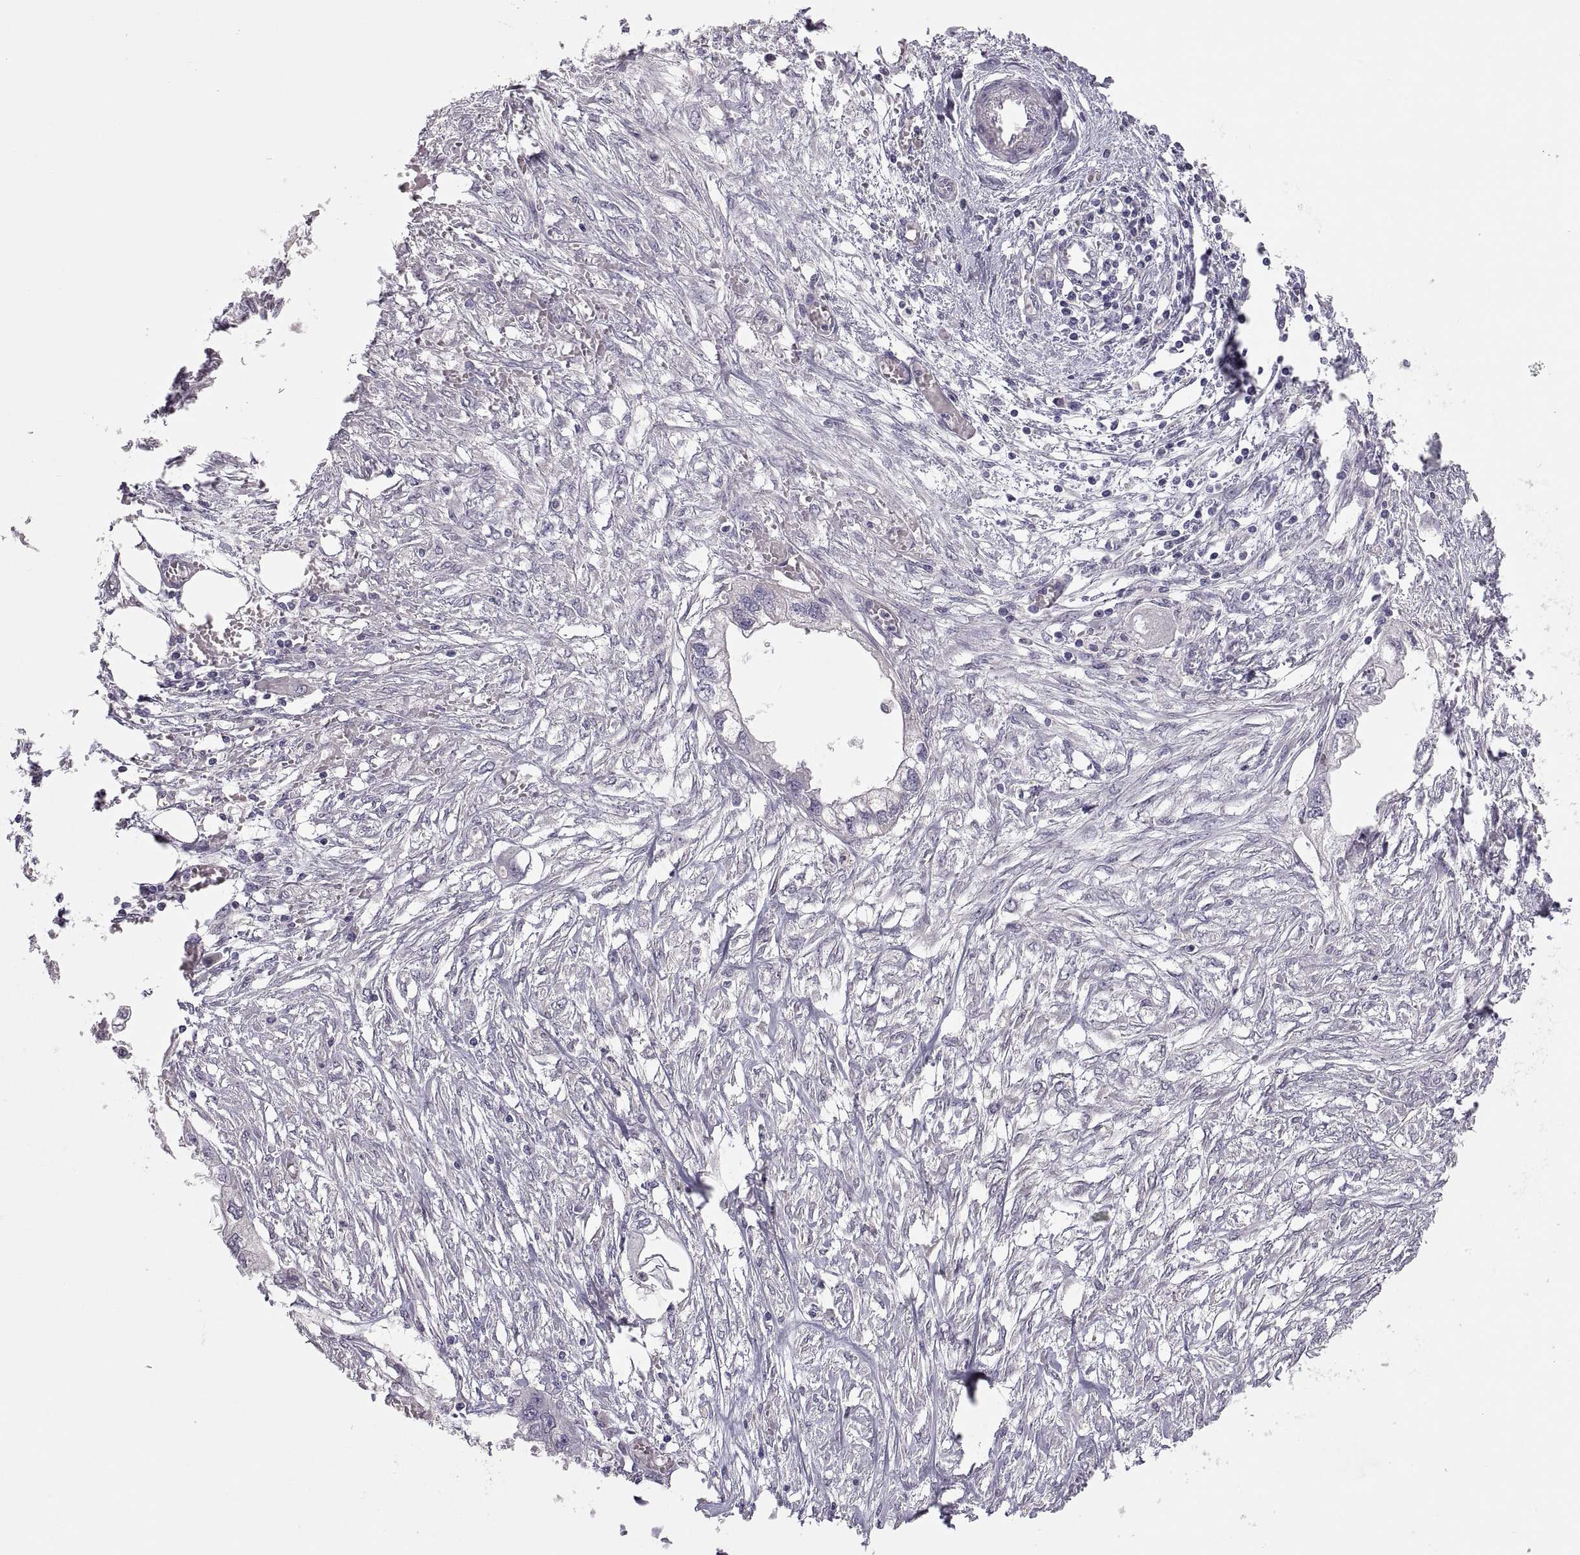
{"staining": {"intensity": "negative", "quantity": "none", "location": "none"}, "tissue": "endometrial cancer", "cell_type": "Tumor cells", "image_type": "cancer", "snomed": [{"axis": "morphology", "description": "Adenocarcinoma, NOS"}, {"axis": "morphology", "description": "Adenocarcinoma, metastatic, NOS"}, {"axis": "topography", "description": "Adipose tissue"}, {"axis": "topography", "description": "Endometrium"}], "caption": "This is an immunohistochemistry micrograph of human endometrial metastatic adenocarcinoma. There is no positivity in tumor cells.", "gene": "FGF9", "patient": {"sex": "female", "age": 67}}